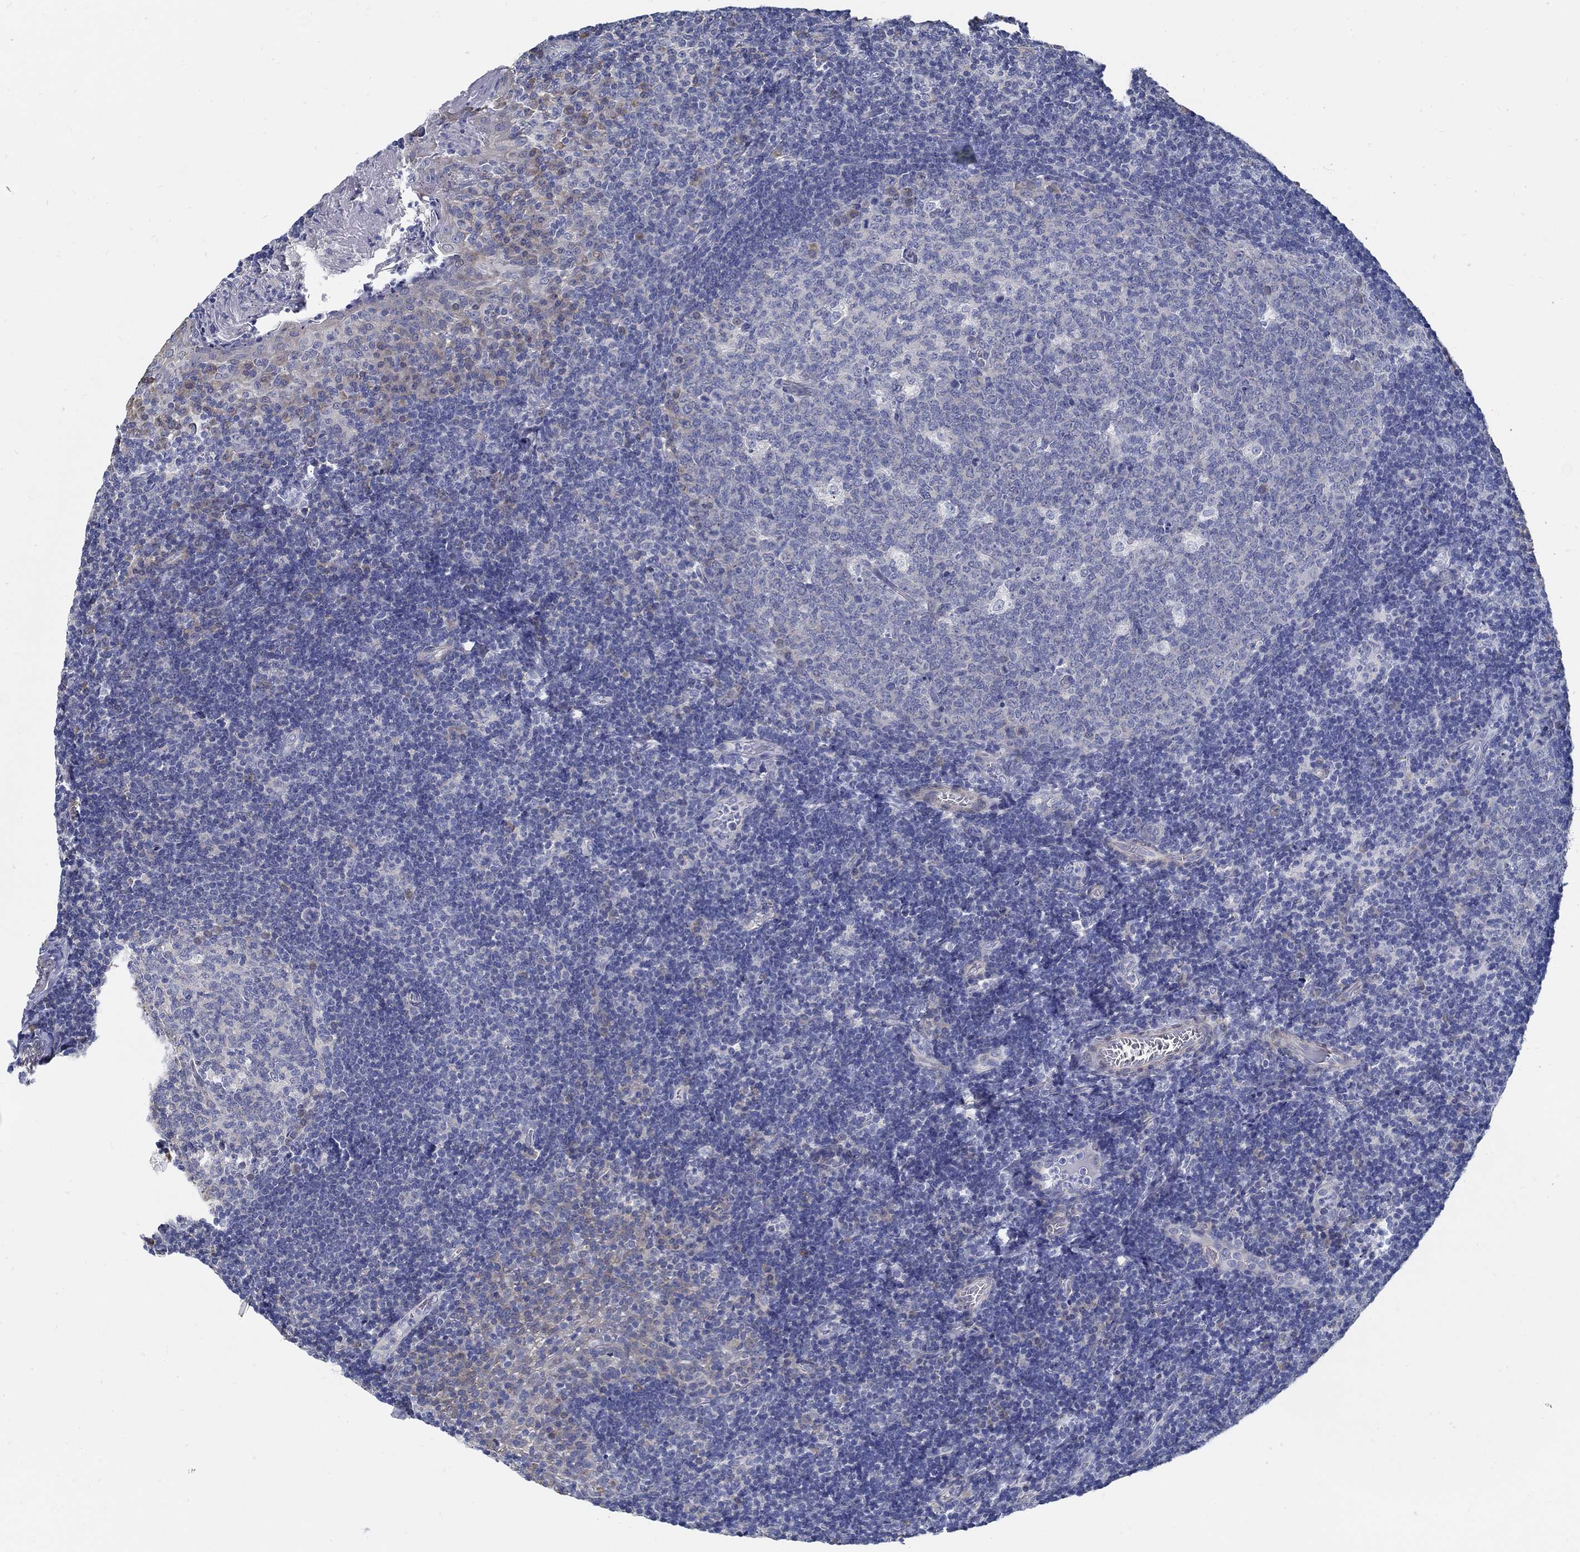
{"staining": {"intensity": "negative", "quantity": "none", "location": "none"}, "tissue": "tonsil", "cell_type": "Germinal center cells", "image_type": "normal", "snomed": [{"axis": "morphology", "description": "Normal tissue, NOS"}, {"axis": "topography", "description": "Tonsil"}], "caption": "Immunohistochemical staining of normal tonsil reveals no significant staining in germinal center cells. Nuclei are stained in blue.", "gene": "C15orf39", "patient": {"sex": "female", "age": 13}}